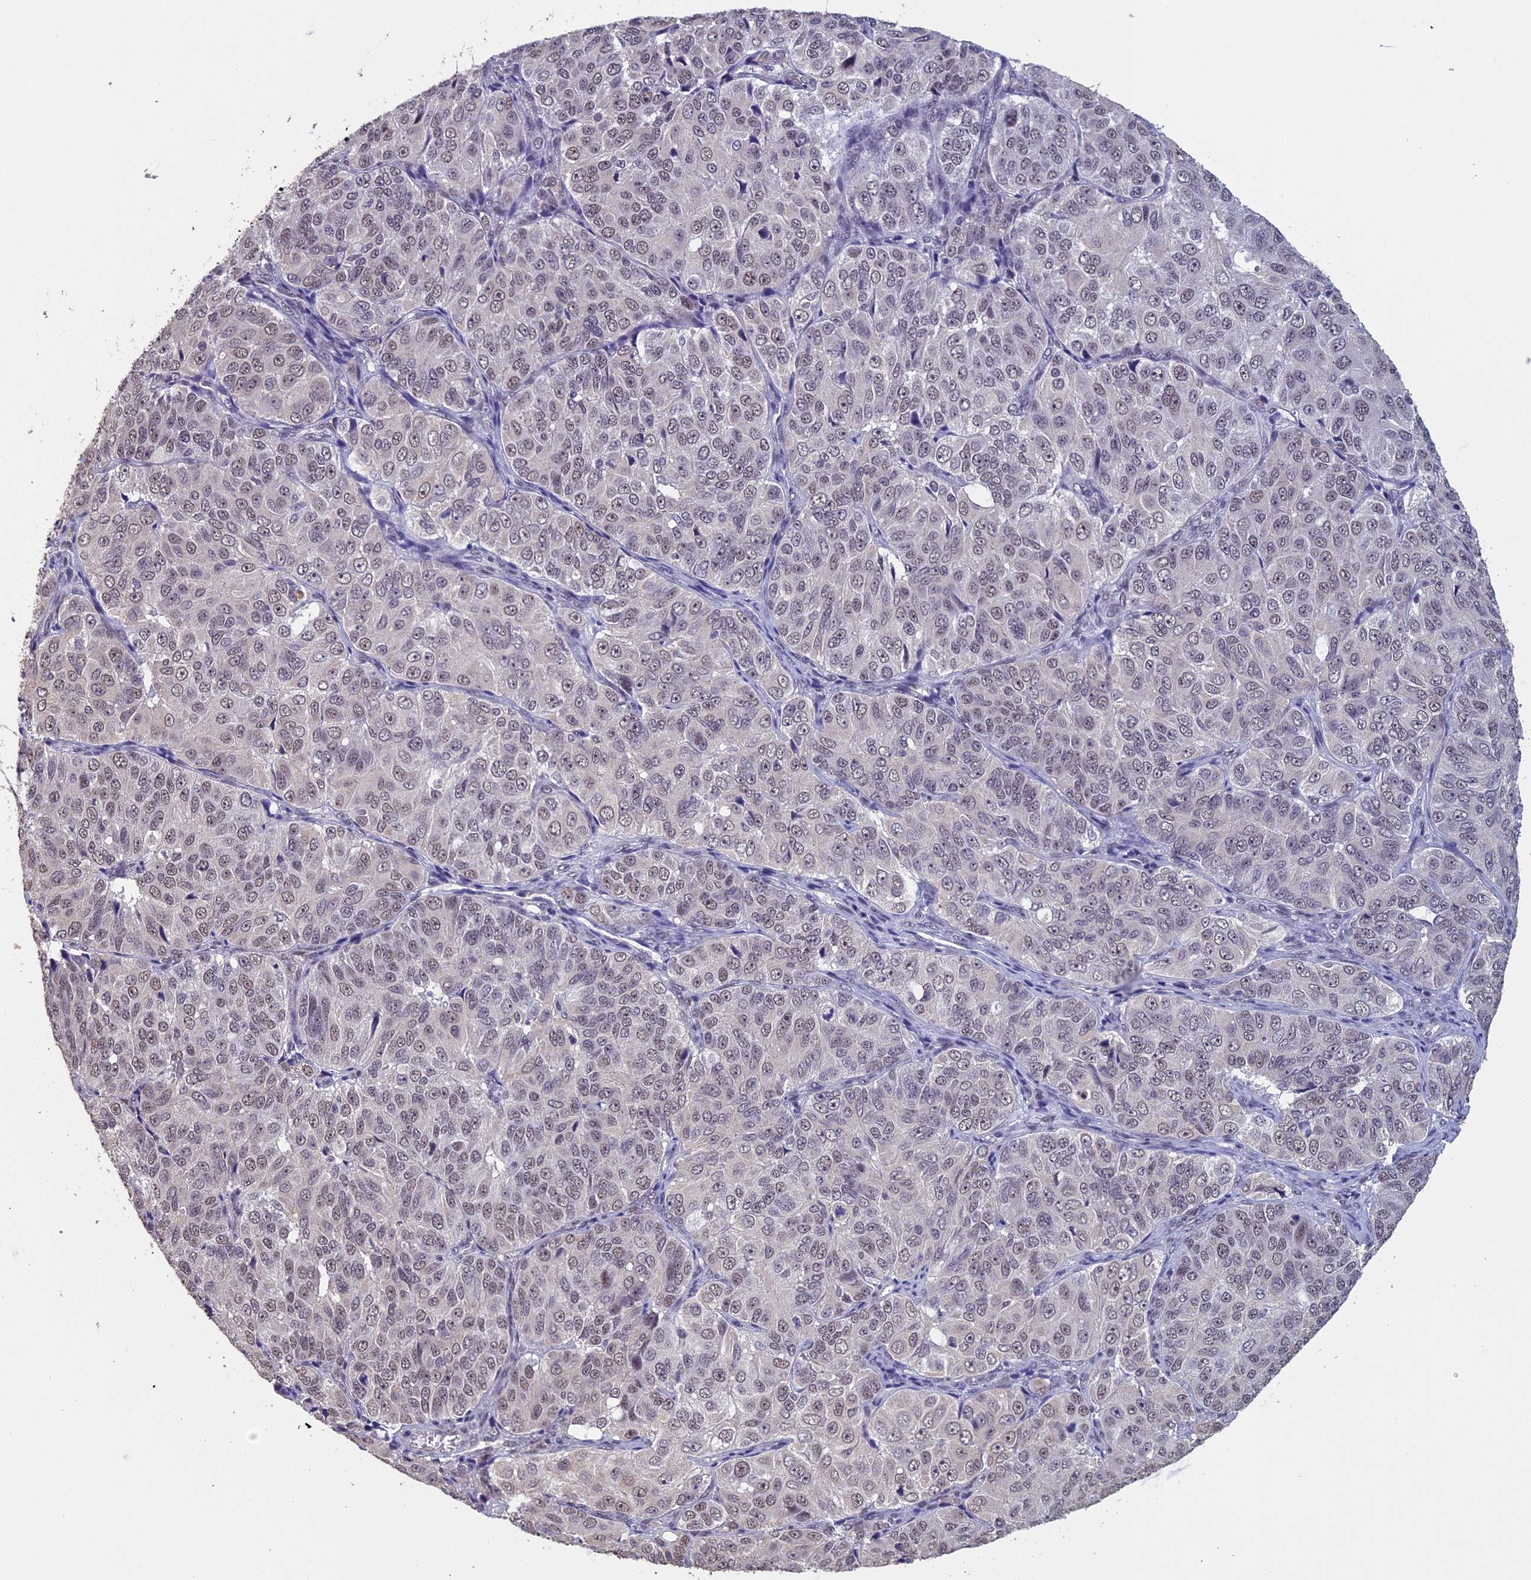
{"staining": {"intensity": "weak", "quantity": "25%-75%", "location": "nuclear"}, "tissue": "ovarian cancer", "cell_type": "Tumor cells", "image_type": "cancer", "snomed": [{"axis": "morphology", "description": "Carcinoma, endometroid"}, {"axis": "topography", "description": "Ovary"}], "caption": "Immunohistochemistry (IHC) of endometroid carcinoma (ovarian) demonstrates low levels of weak nuclear expression in about 25%-75% of tumor cells.", "gene": "RNF40", "patient": {"sex": "female", "age": 51}}